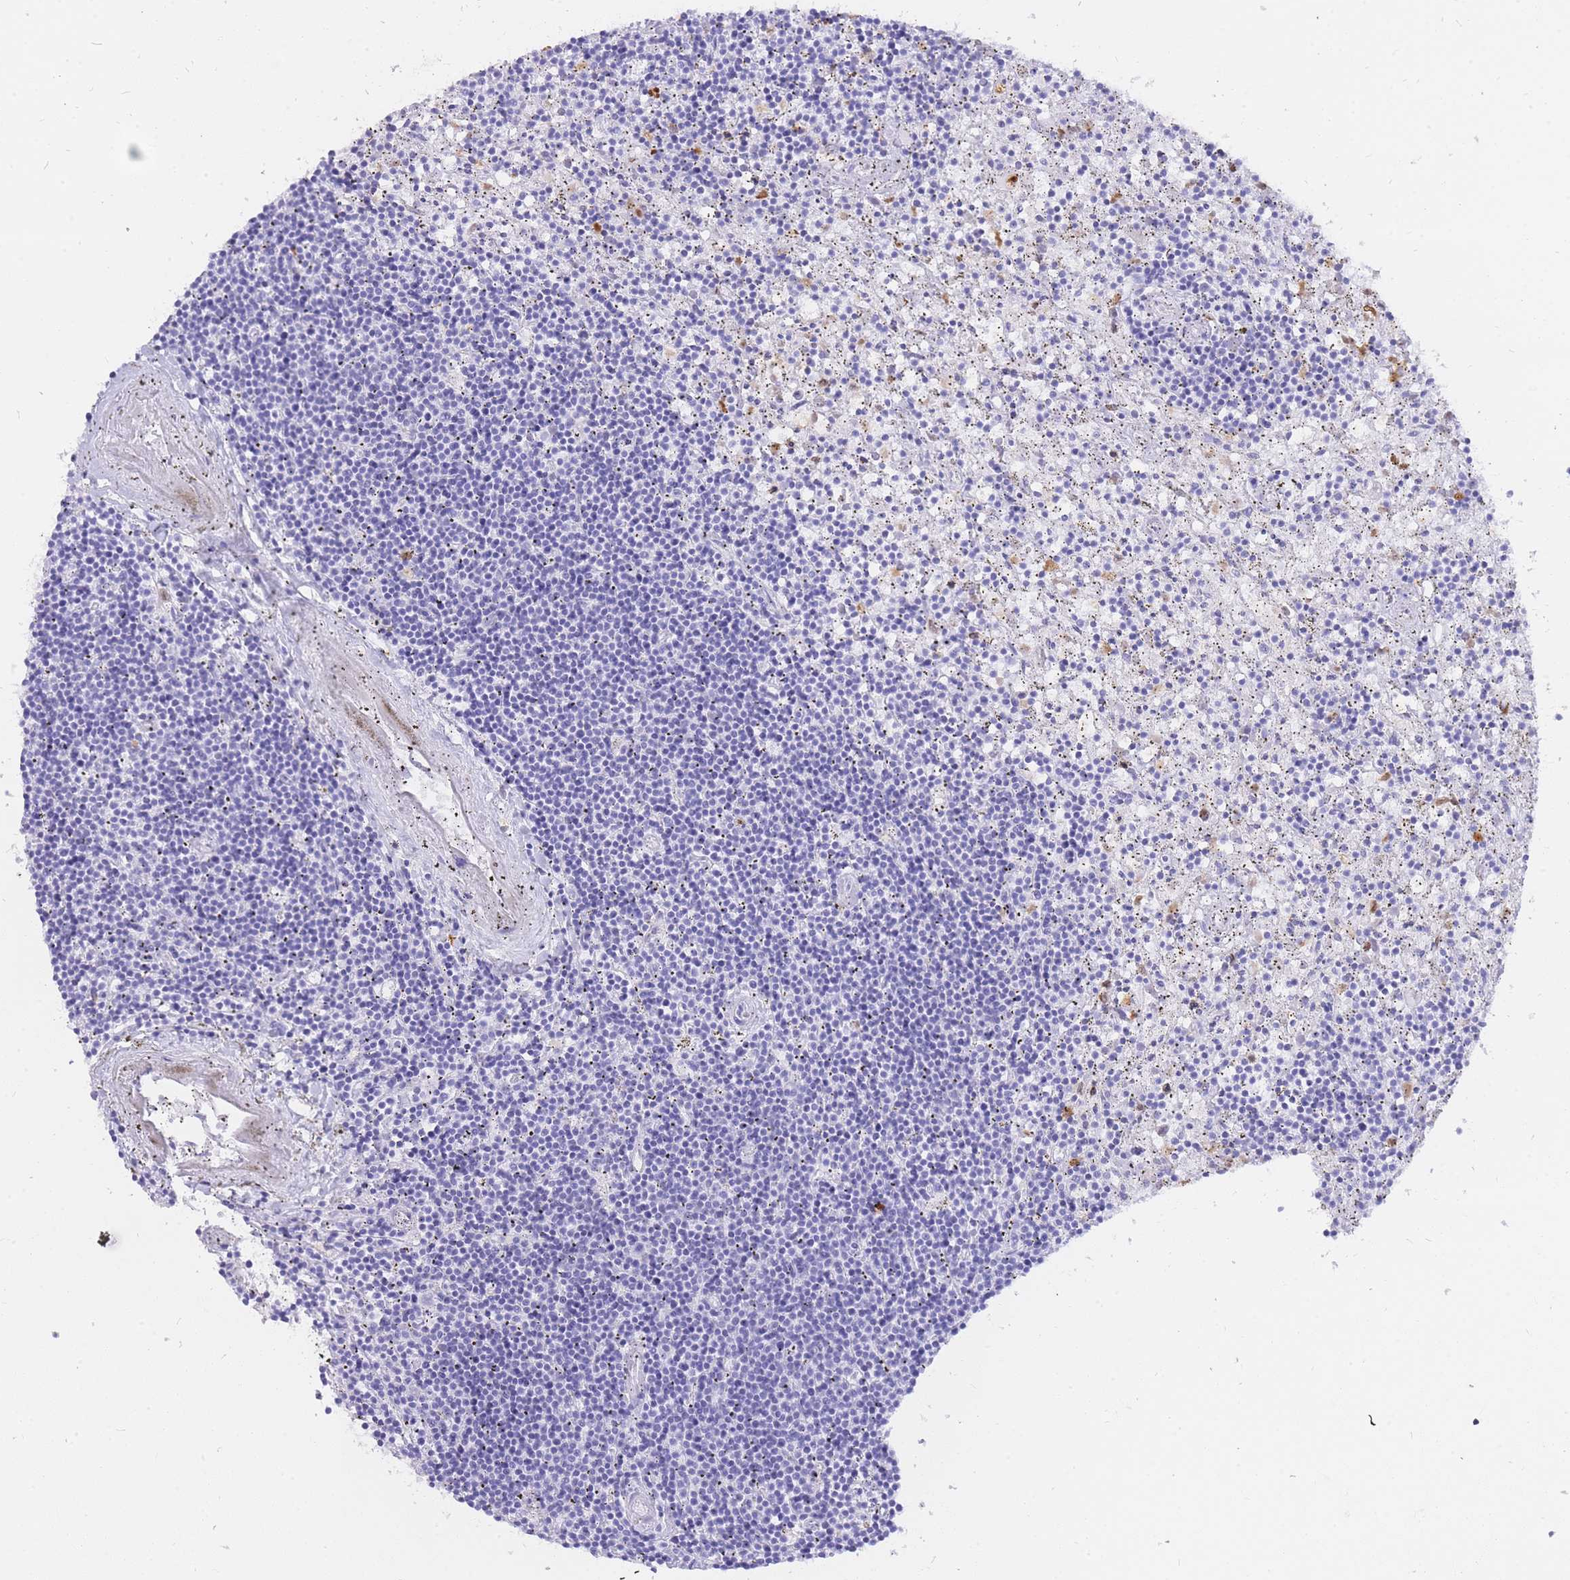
{"staining": {"intensity": "negative", "quantity": "none", "location": "none"}, "tissue": "lymphoma", "cell_type": "Tumor cells", "image_type": "cancer", "snomed": [{"axis": "morphology", "description": "Malignant lymphoma, non-Hodgkin's type, Low grade"}, {"axis": "topography", "description": "Spleen"}], "caption": "Immunohistochemical staining of human malignant lymphoma, non-Hodgkin's type (low-grade) reveals no significant staining in tumor cells.", "gene": "HERC1", "patient": {"sex": "male", "age": 76}}